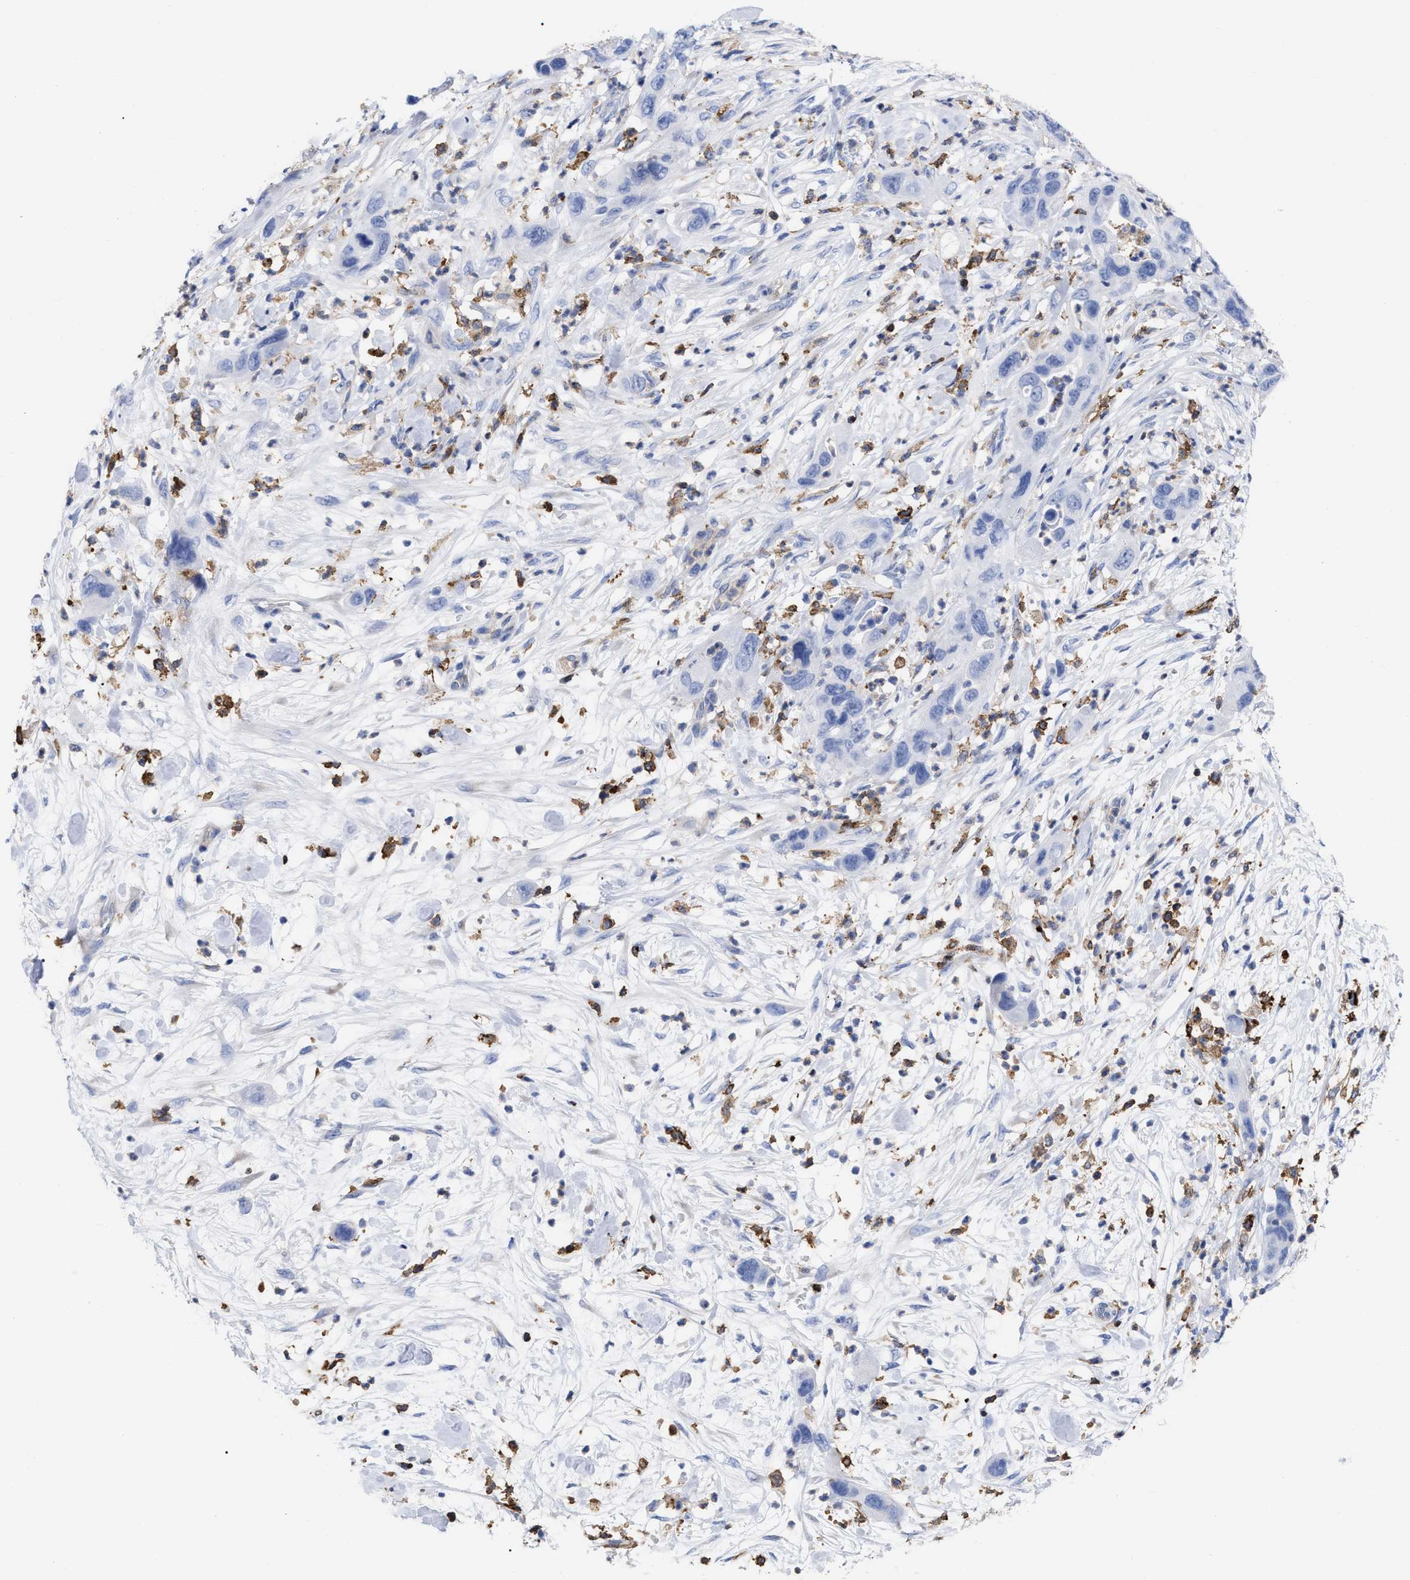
{"staining": {"intensity": "negative", "quantity": "none", "location": "none"}, "tissue": "pancreatic cancer", "cell_type": "Tumor cells", "image_type": "cancer", "snomed": [{"axis": "morphology", "description": "Adenocarcinoma, NOS"}, {"axis": "topography", "description": "Pancreas"}], "caption": "Tumor cells are negative for brown protein staining in pancreatic cancer.", "gene": "HCLS1", "patient": {"sex": "female", "age": 71}}